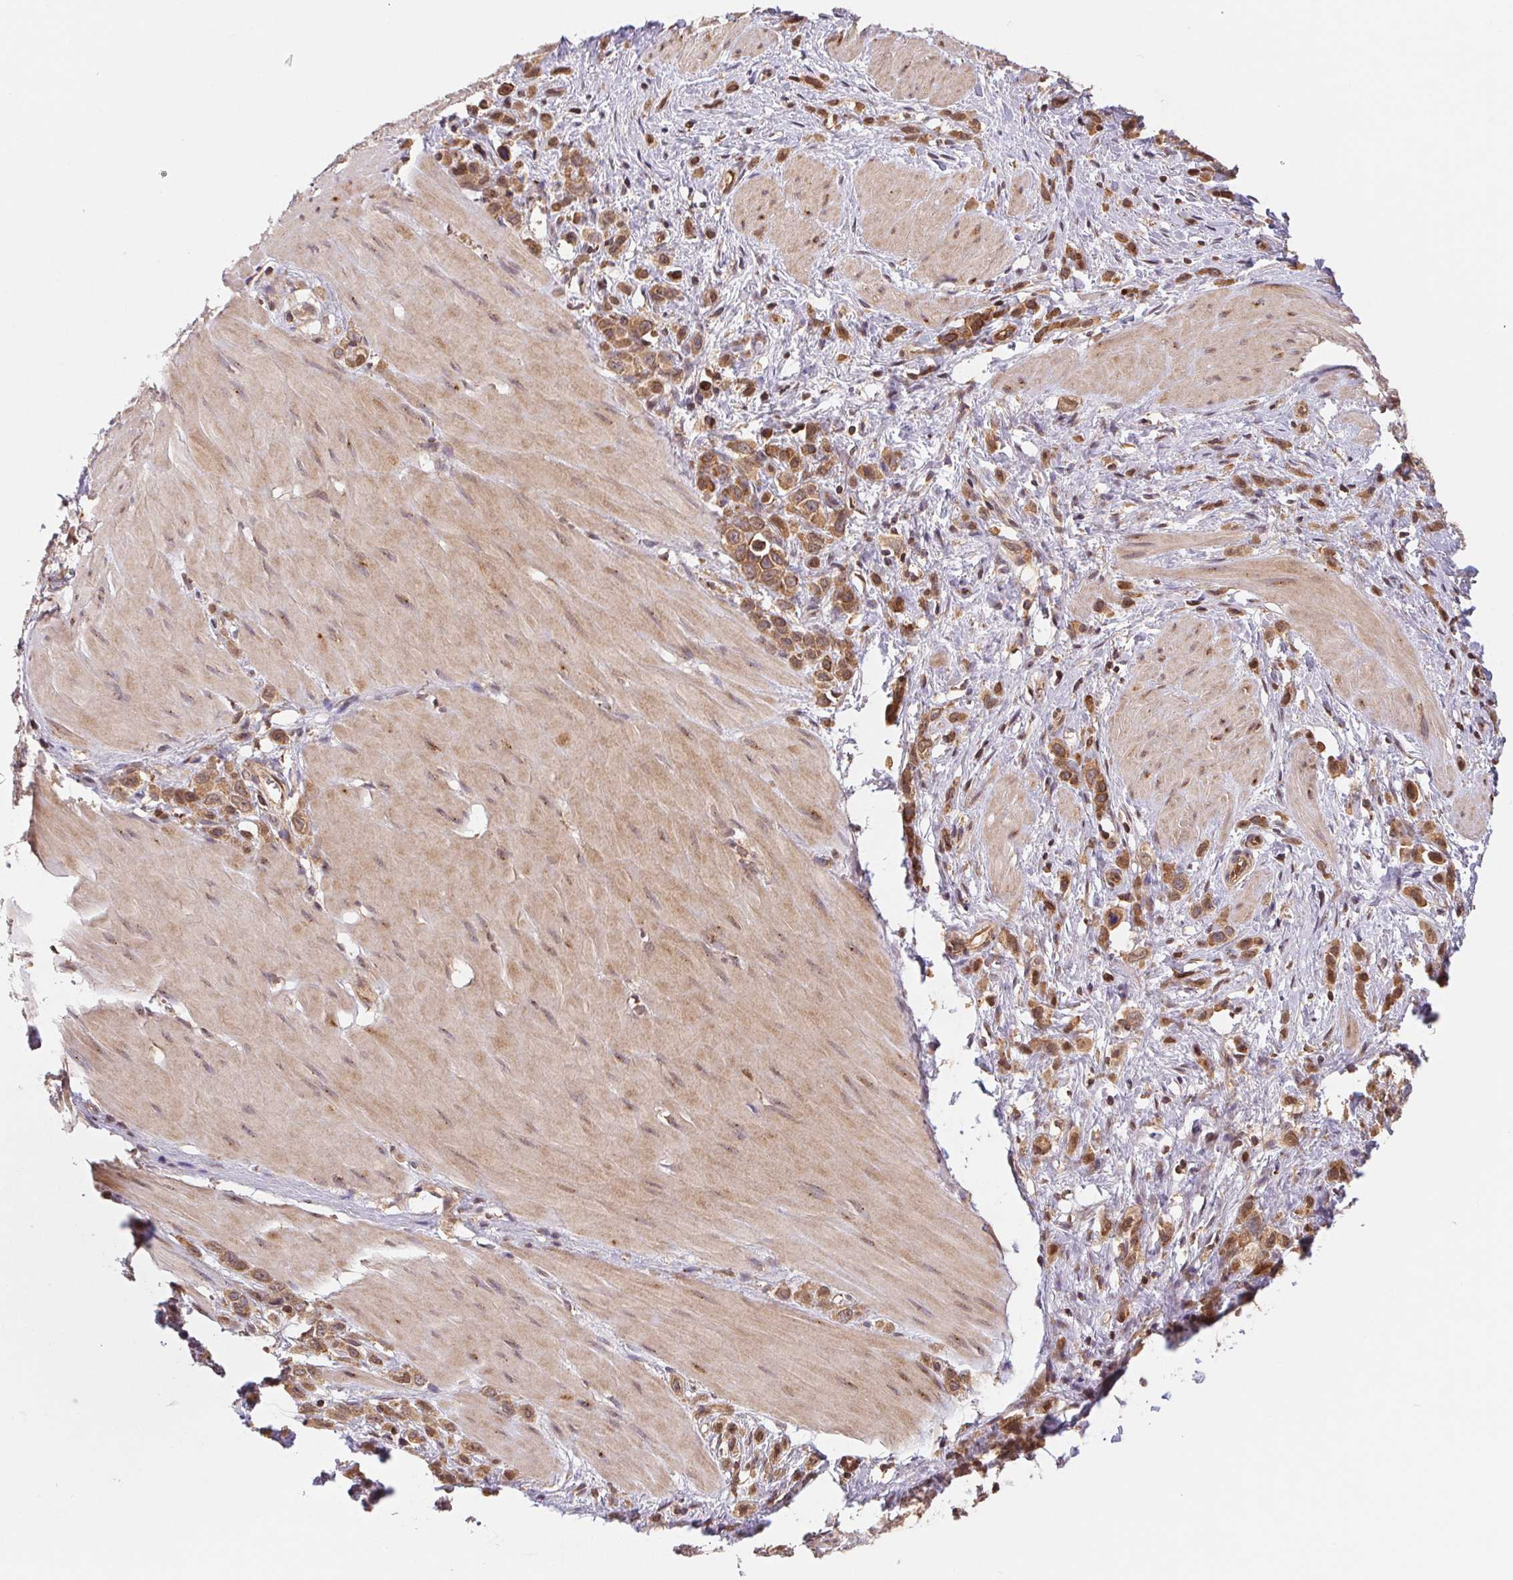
{"staining": {"intensity": "moderate", "quantity": ">75%", "location": "cytoplasmic/membranous,nuclear"}, "tissue": "stomach cancer", "cell_type": "Tumor cells", "image_type": "cancer", "snomed": [{"axis": "morphology", "description": "Adenocarcinoma, NOS"}, {"axis": "topography", "description": "Stomach"}], "caption": "Protein staining demonstrates moderate cytoplasmic/membranous and nuclear expression in approximately >75% of tumor cells in stomach cancer.", "gene": "MEX3D", "patient": {"sex": "male", "age": 47}}